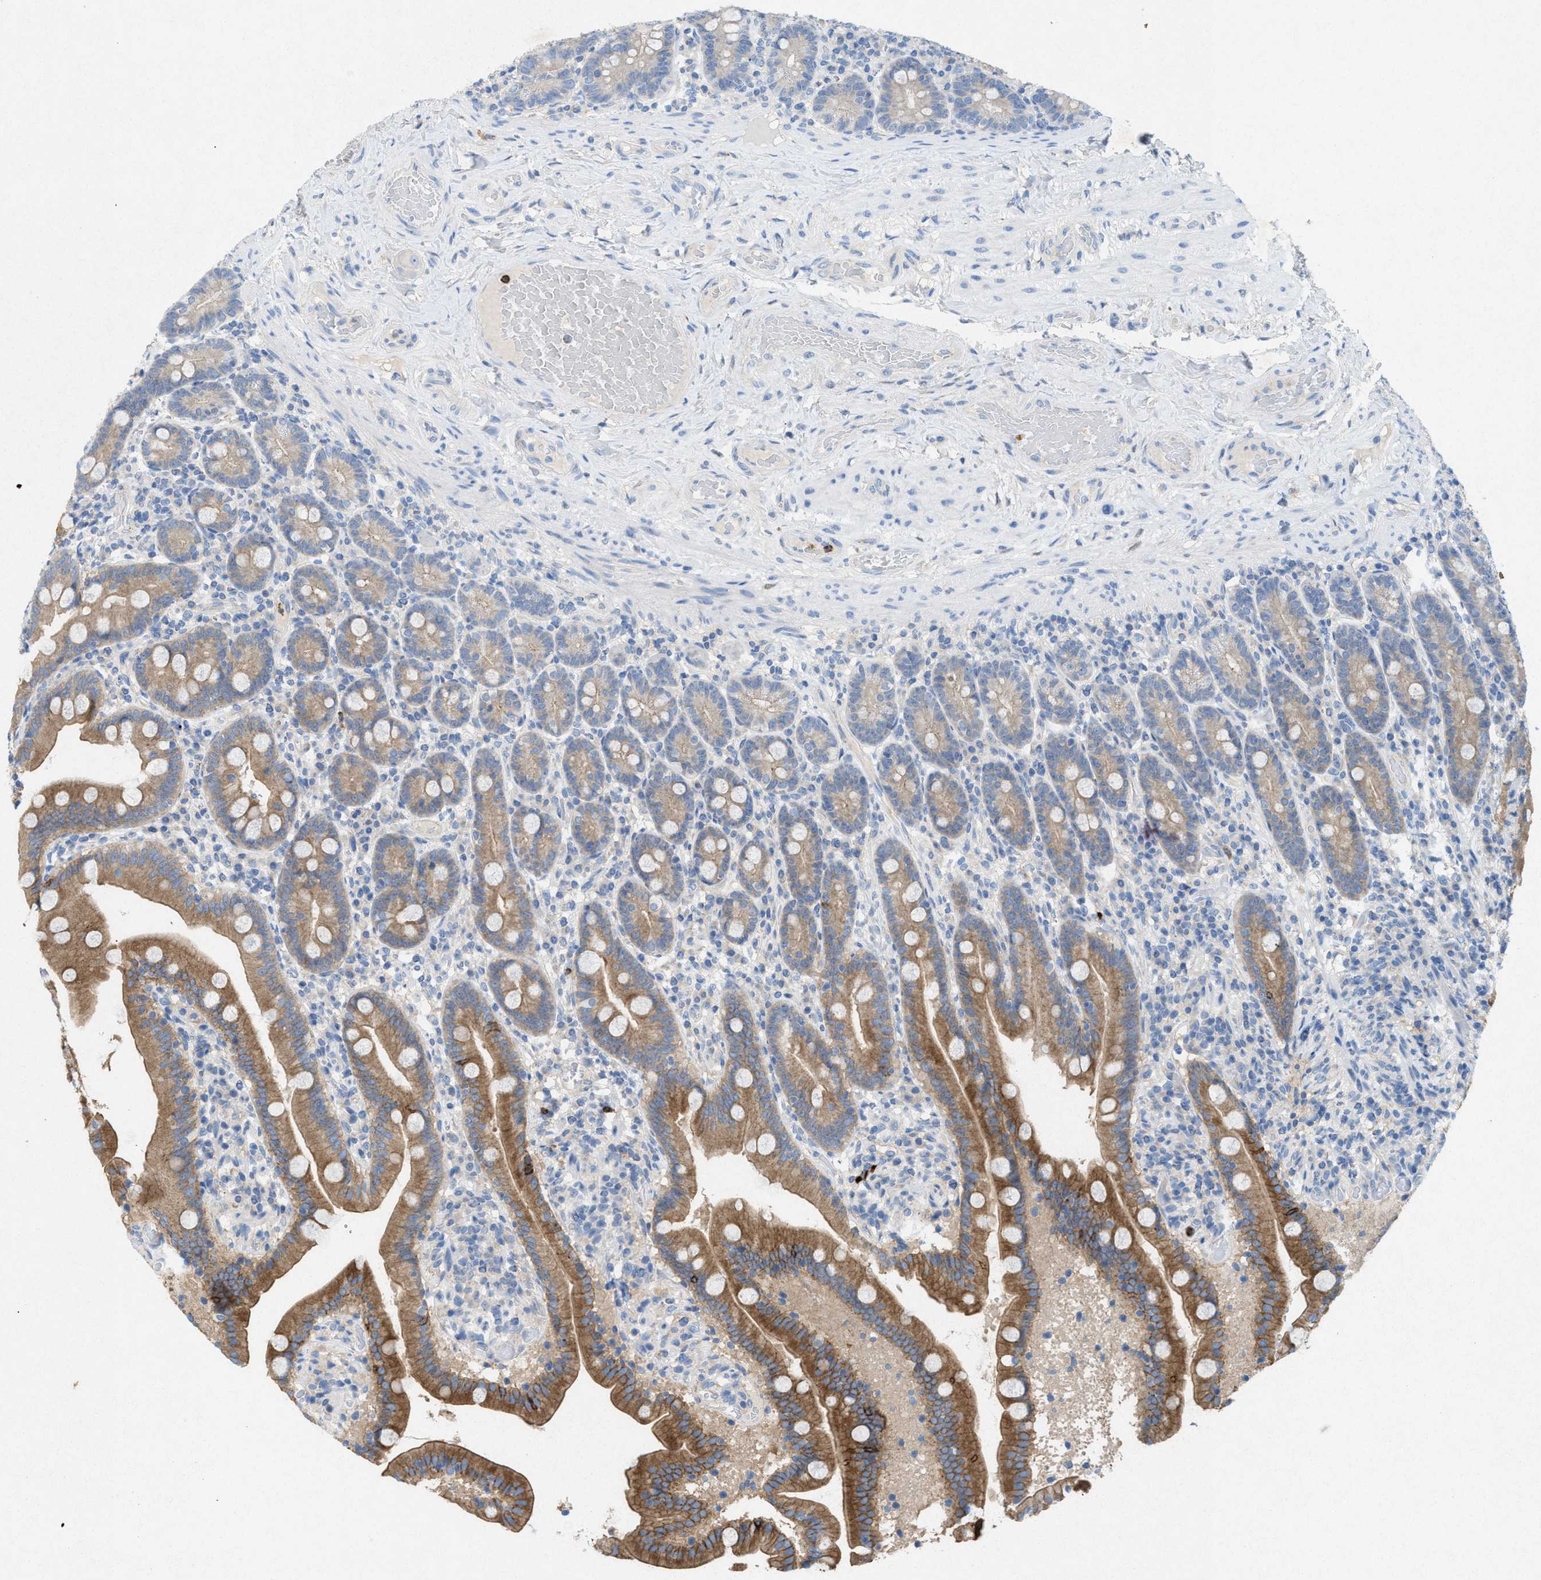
{"staining": {"intensity": "moderate", "quantity": "25%-75%", "location": "cytoplasmic/membranous"}, "tissue": "duodenum", "cell_type": "Glandular cells", "image_type": "normal", "snomed": [{"axis": "morphology", "description": "Normal tissue, NOS"}, {"axis": "topography", "description": "Duodenum"}], "caption": "Immunohistochemistry micrograph of benign duodenum: human duodenum stained using IHC displays medium levels of moderate protein expression localized specifically in the cytoplasmic/membranous of glandular cells, appearing as a cytoplasmic/membranous brown color.", "gene": "CKLF", "patient": {"sex": "male", "age": 54}}